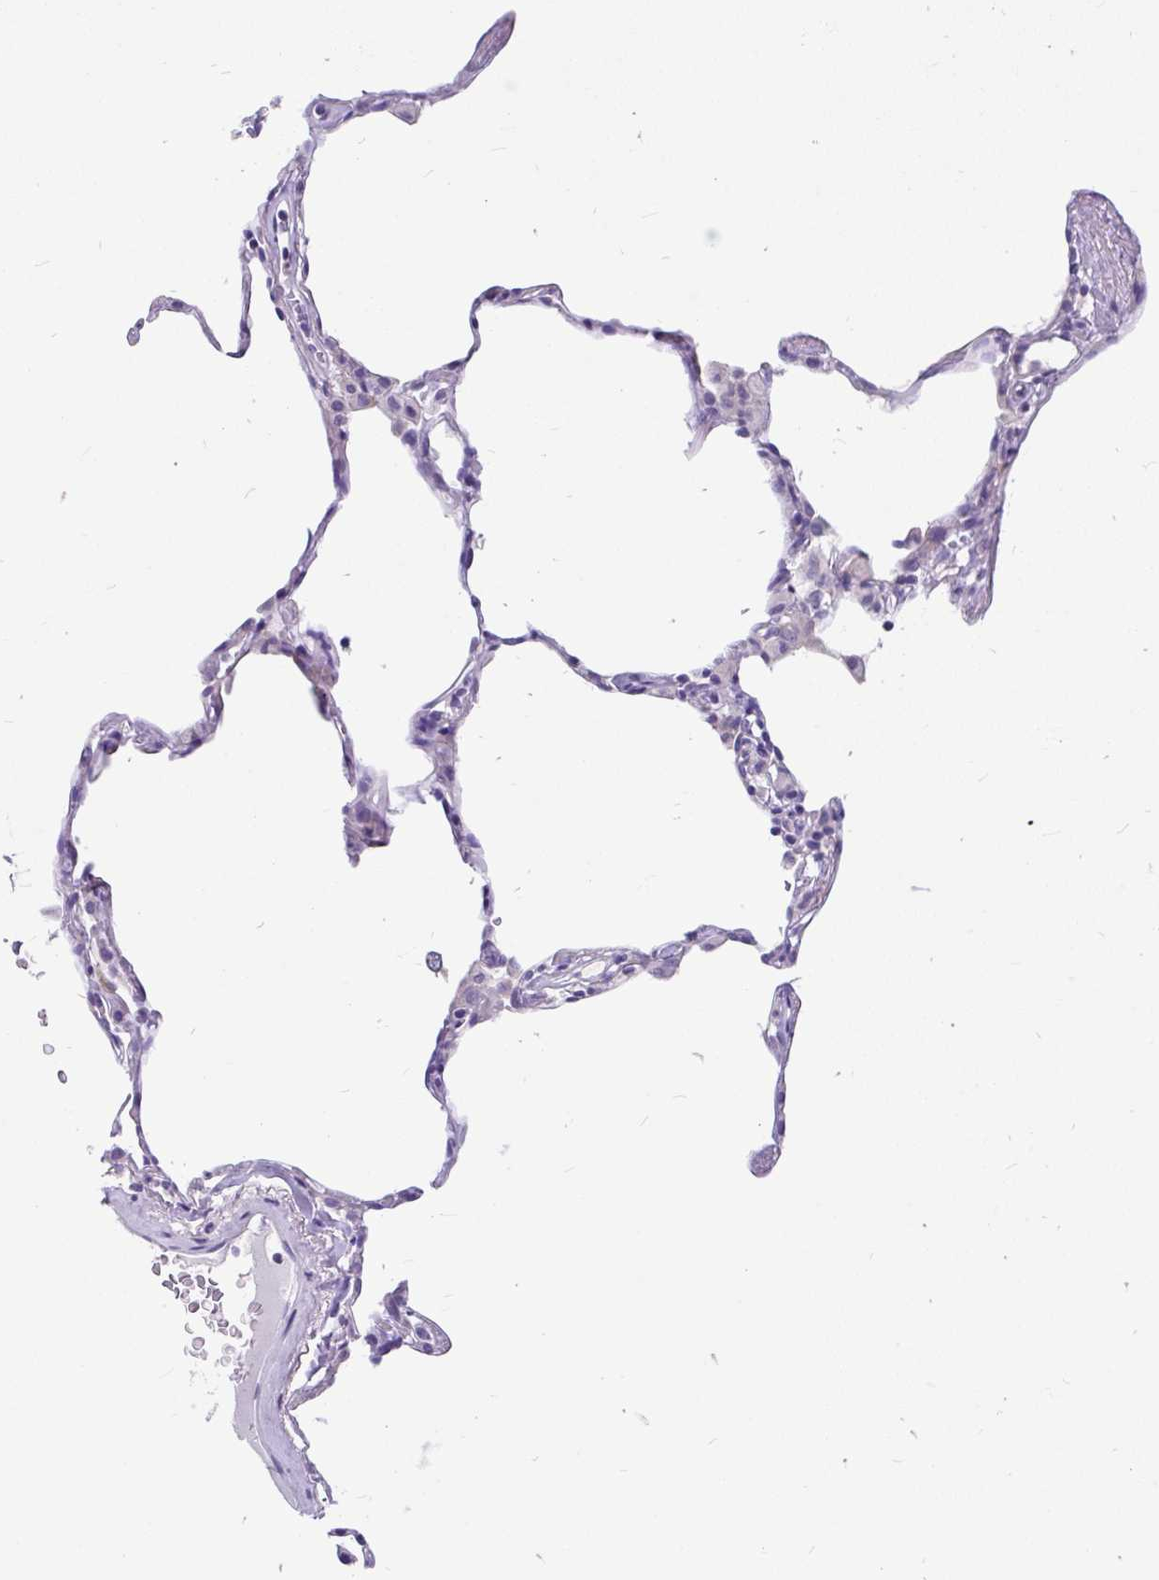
{"staining": {"intensity": "negative", "quantity": "none", "location": "none"}, "tissue": "lung", "cell_type": "Alveolar cells", "image_type": "normal", "snomed": [{"axis": "morphology", "description": "Normal tissue, NOS"}, {"axis": "topography", "description": "Lung"}], "caption": "IHC photomicrograph of normal lung: lung stained with DAB (3,3'-diaminobenzidine) exhibits no significant protein staining in alveolar cells.", "gene": "KIAA2013", "patient": {"sex": "female", "age": 57}}